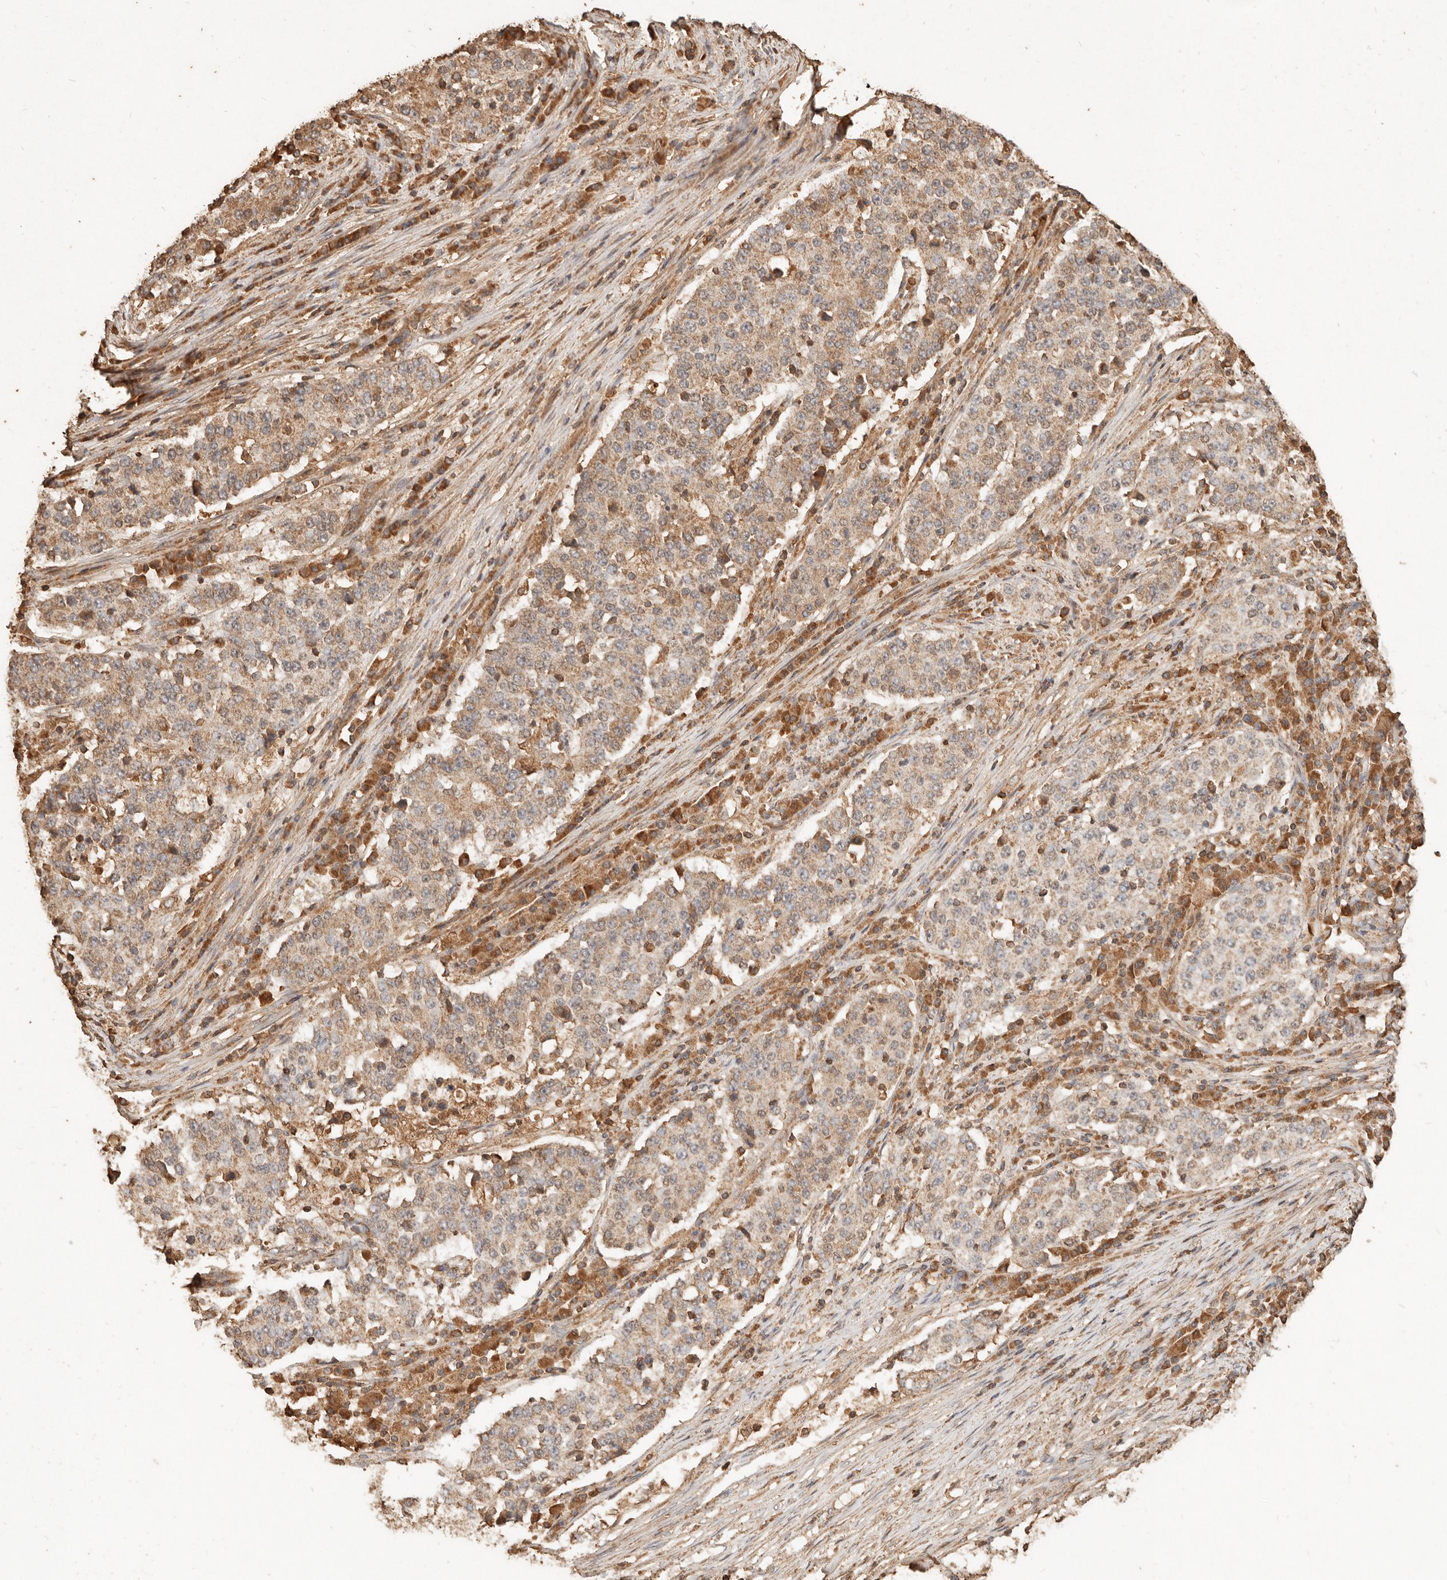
{"staining": {"intensity": "weak", "quantity": "25%-75%", "location": "cytoplasmic/membranous"}, "tissue": "stomach cancer", "cell_type": "Tumor cells", "image_type": "cancer", "snomed": [{"axis": "morphology", "description": "Adenocarcinoma, NOS"}, {"axis": "topography", "description": "Stomach"}], "caption": "Weak cytoplasmic/membranous protein positivity is present in about 25%-75% of tumor cells in stomach cancer.", "gene": "FAM180B", "patient": {"sex": "male", "age": 59}}